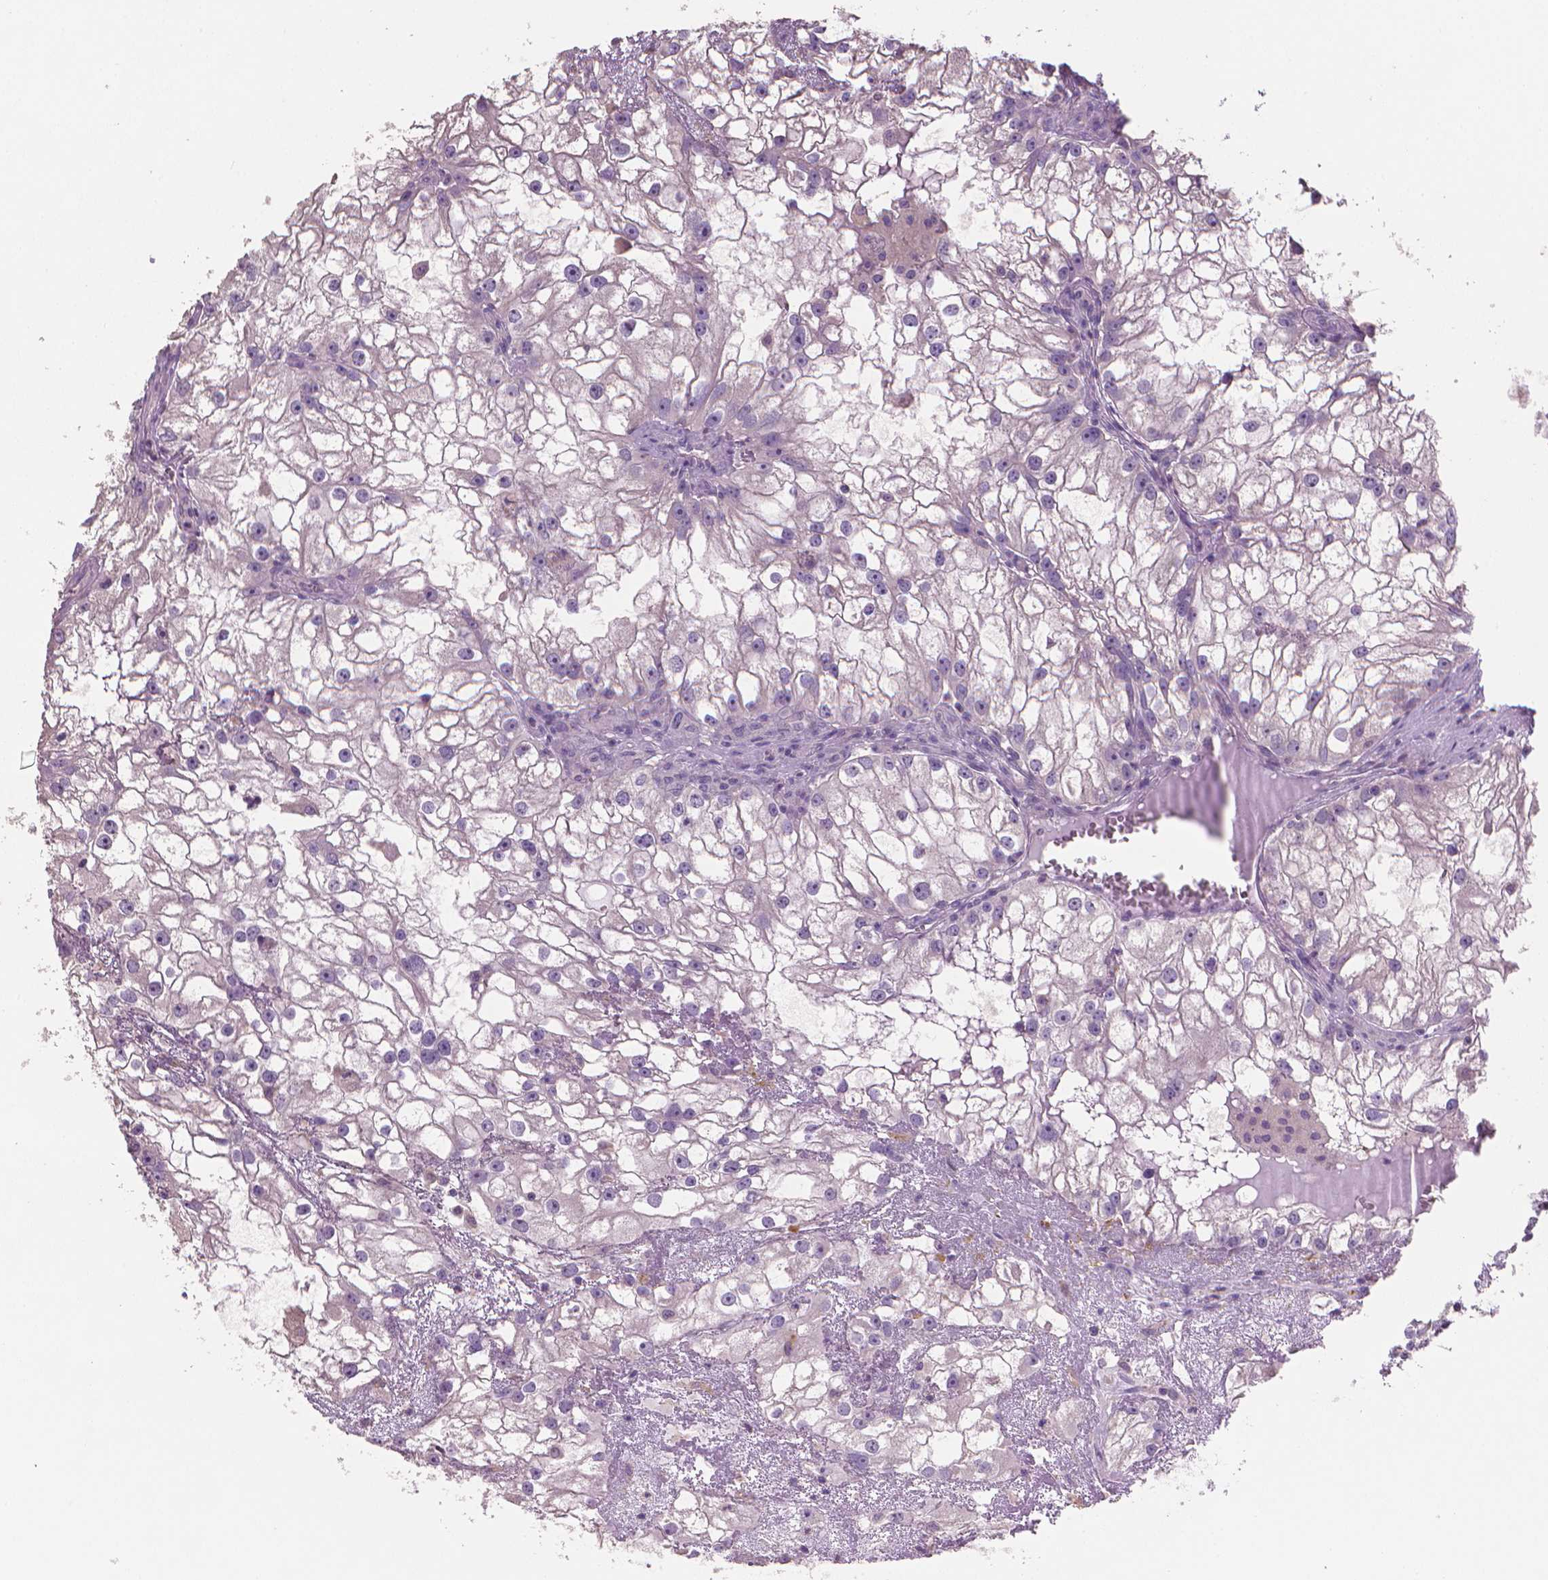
{"staining": {"intensity": "negative", "quantity": "none", "location": "none"}, "tissue": "renal cancer", "cell_type": "Tumor cells", "image_type": "cancer", "snomed": [{"axis": "morphology", "description": "Adenocarcinoma, NOS"}, {"axis": "topography", "description": "Kidney"}], "caption": "Tumor cells are negative for brown protein staining in adenocarcinoma (renal).", "gene": "CATIP", "patient": {"sex": "male", "age": 59}}